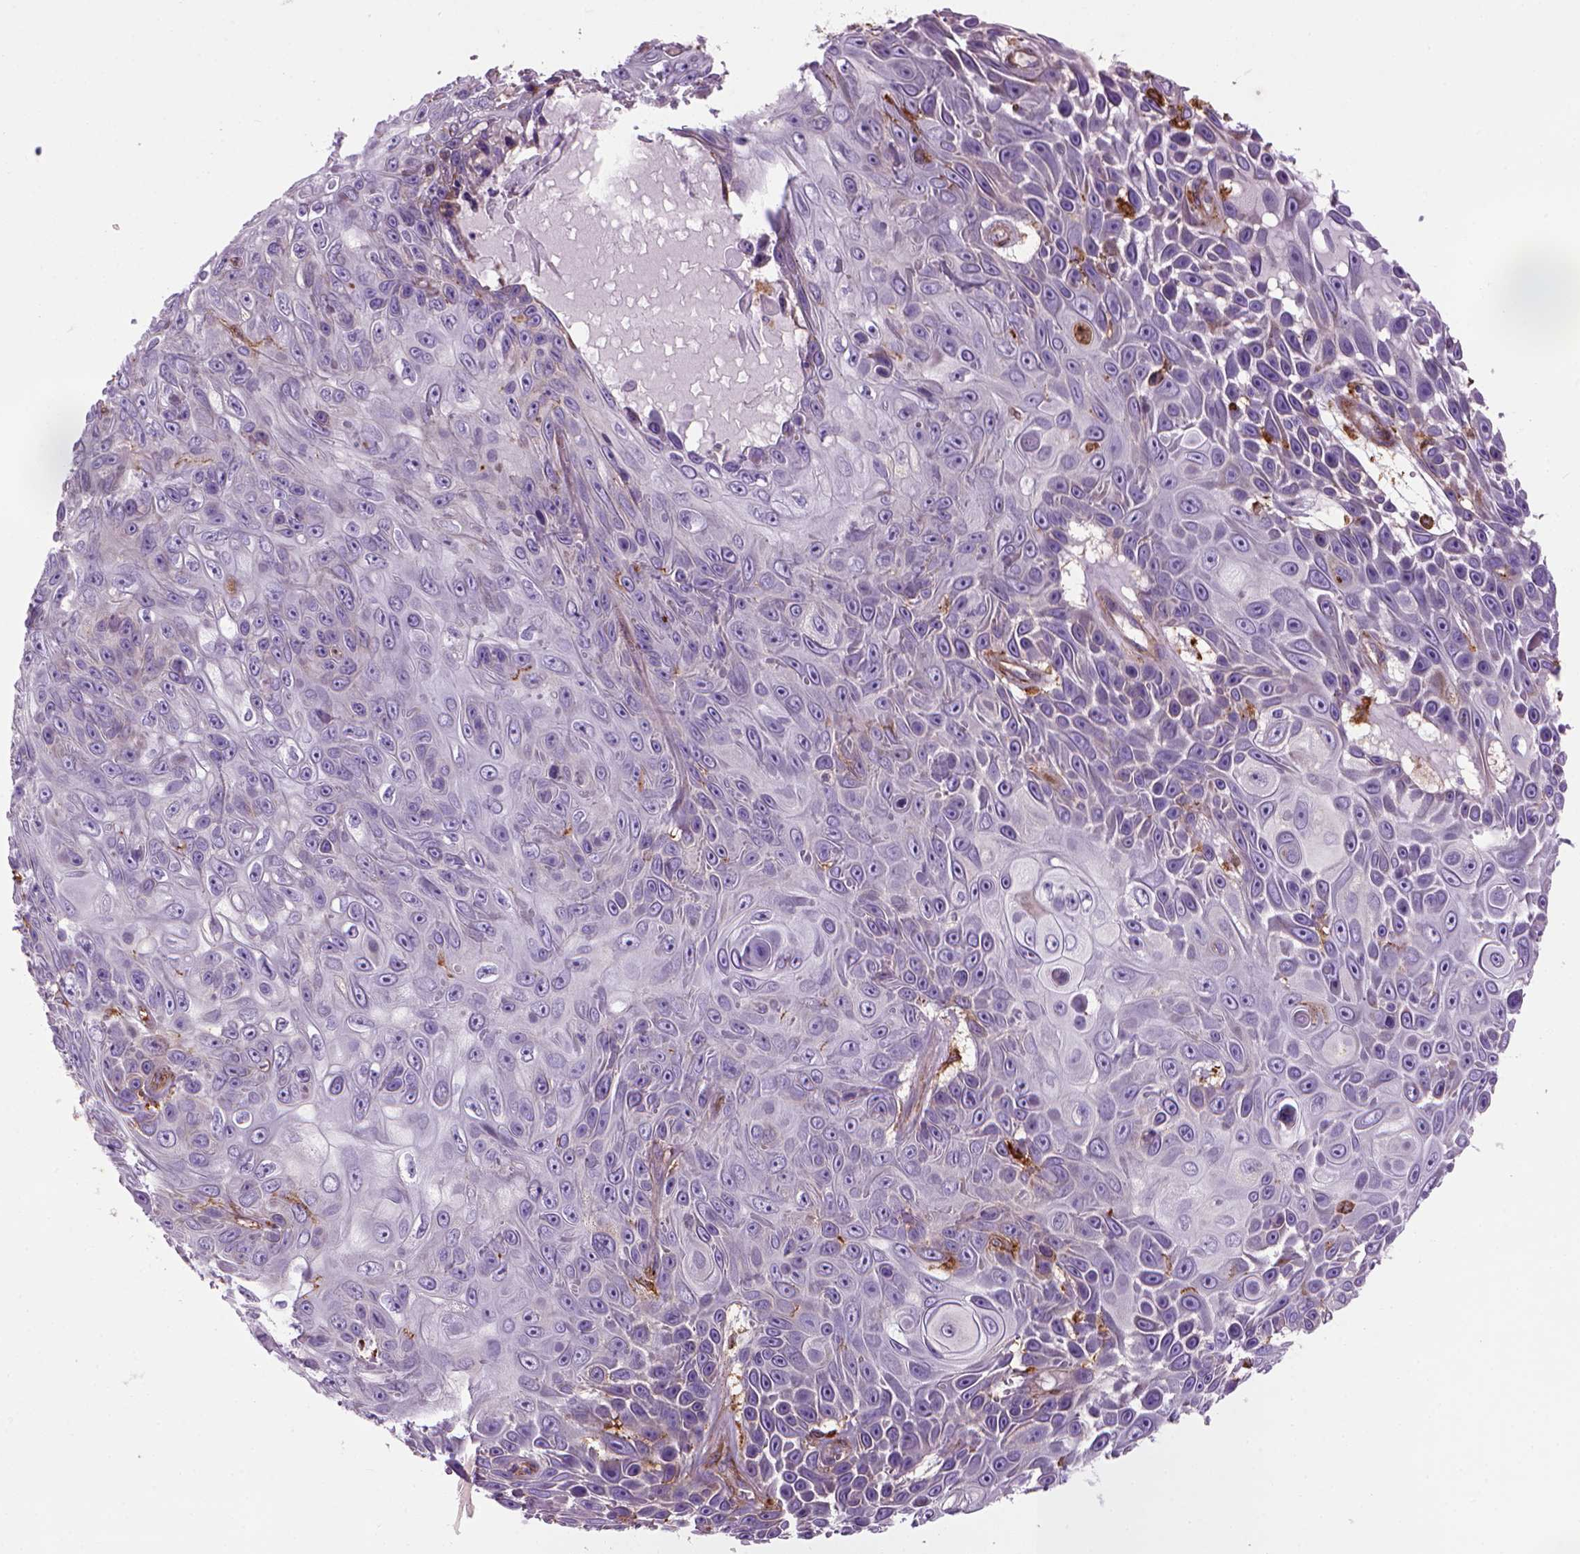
{"staining": {"intensity": "negative", "quantity": "none", "location": "none"}, "tissue": "skin cancer", "cell_type": "Tumor cells", "image_type": "cancer", "snomed": [{"axis": "morphology", "description": "Squamous cell carcinoma, NOS"}, {"axis": "topography", "description": "Skin"}], "caption": "The photomicrograph demonstrates no staining of tumor cells in skin cancer. (DAB (3,3'-diaminobenzidine) IHC visualized using brightfield microscopy, high magnification).", "gene": "MARCKS", "patient": {"sex": "male", "age": 82}}